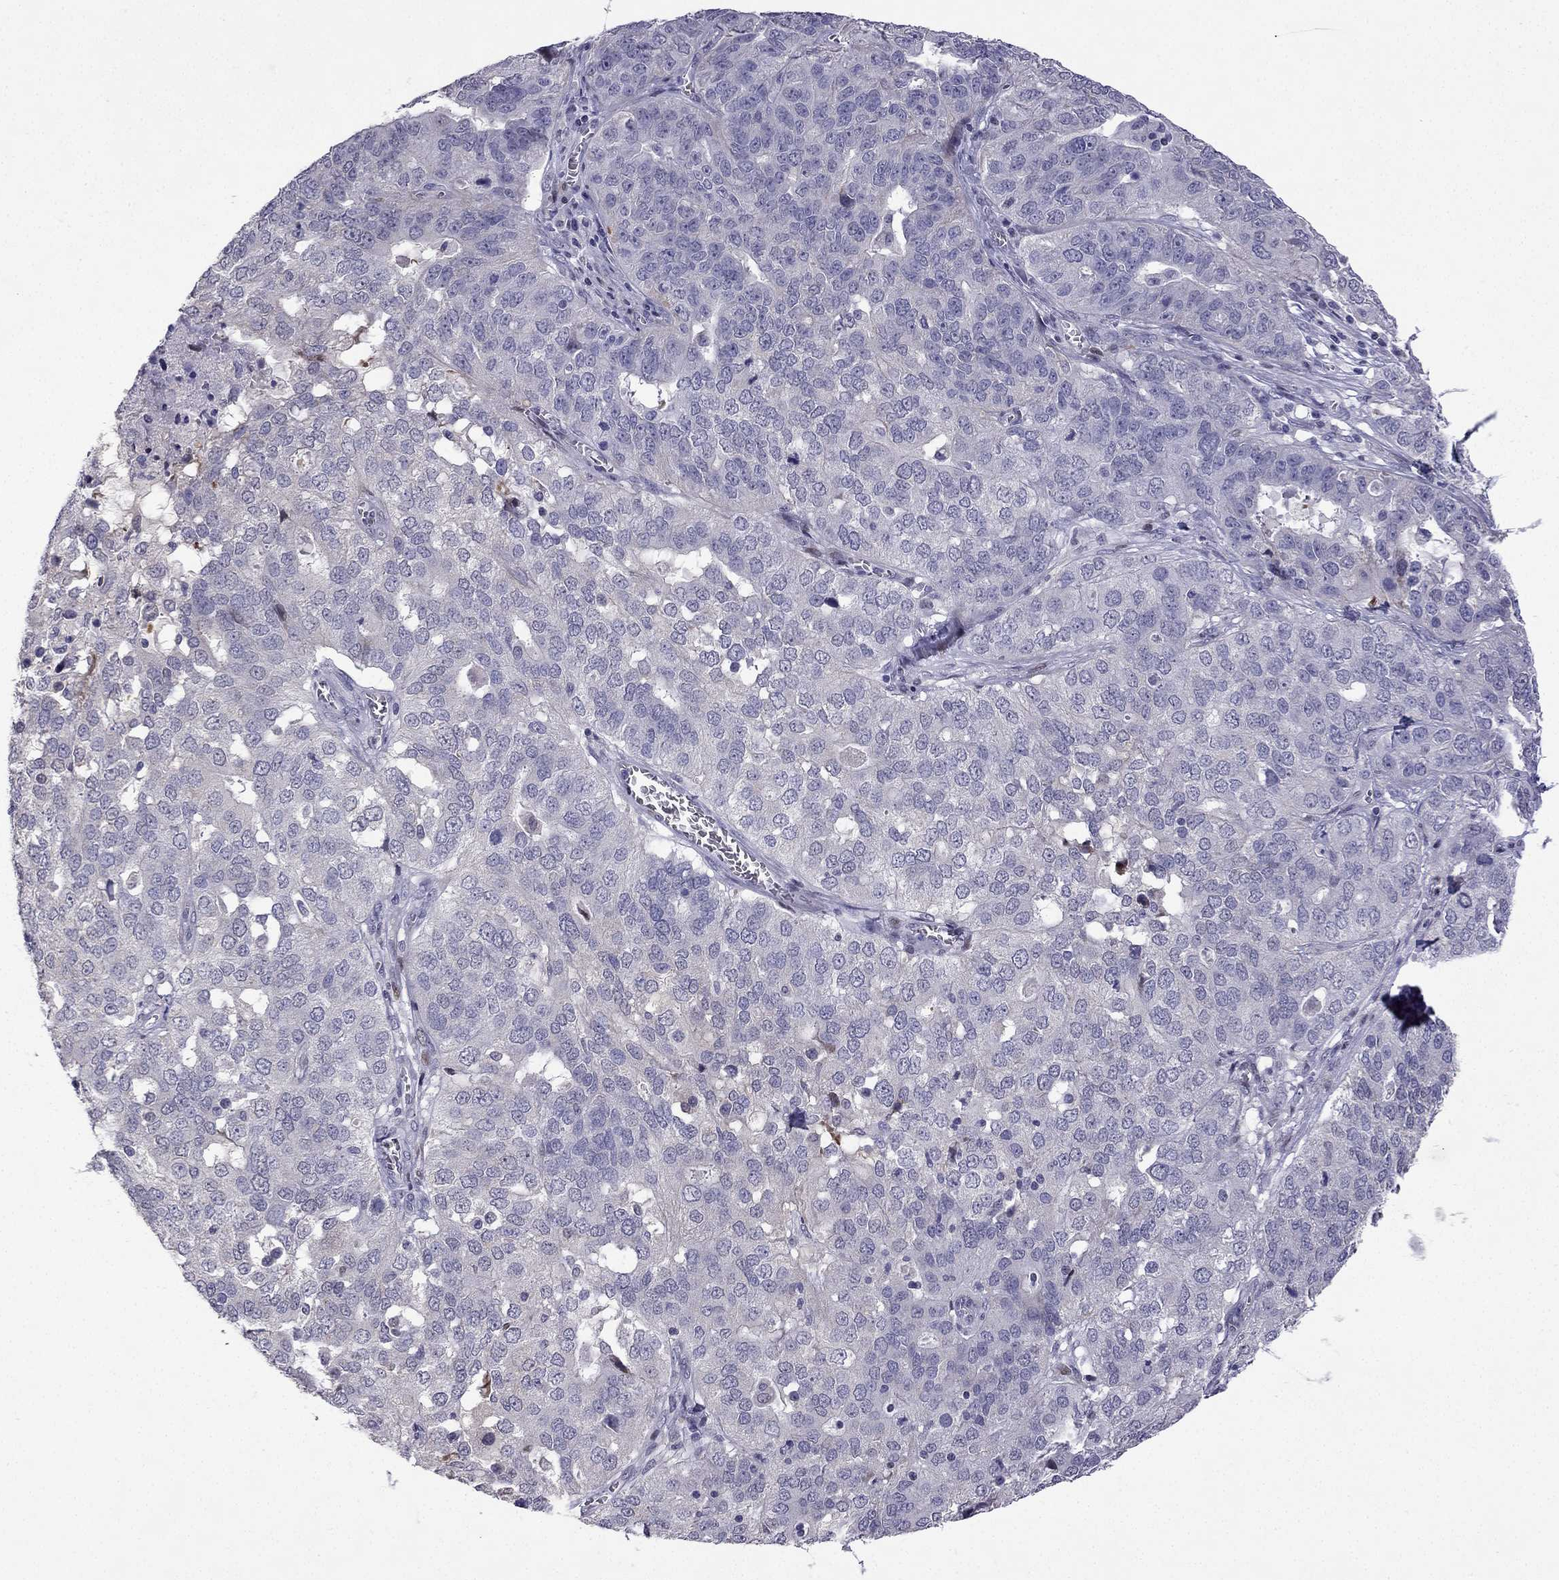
{"staining": {"intensity": "negative", "quantity": "none", "location": "none"}, "tissue": "ovarian cancer", "cell_type": "Tumor cells", "image_type": "cancer", "snomed": [{"axis": "morphology", "description": "Carcinoma, endometroid"}, {"axis": "topography", "description": "Soft tissue"}, {"axis": "topography", "description": "Ovary"}], "caption": "Immunohistochemistry of human ovarian cancer (endometroid carcinoma) exhibits no positivity in tumor cells.", "gene": "CFAP70", "patient": {"sex": "female", "age": 52}}